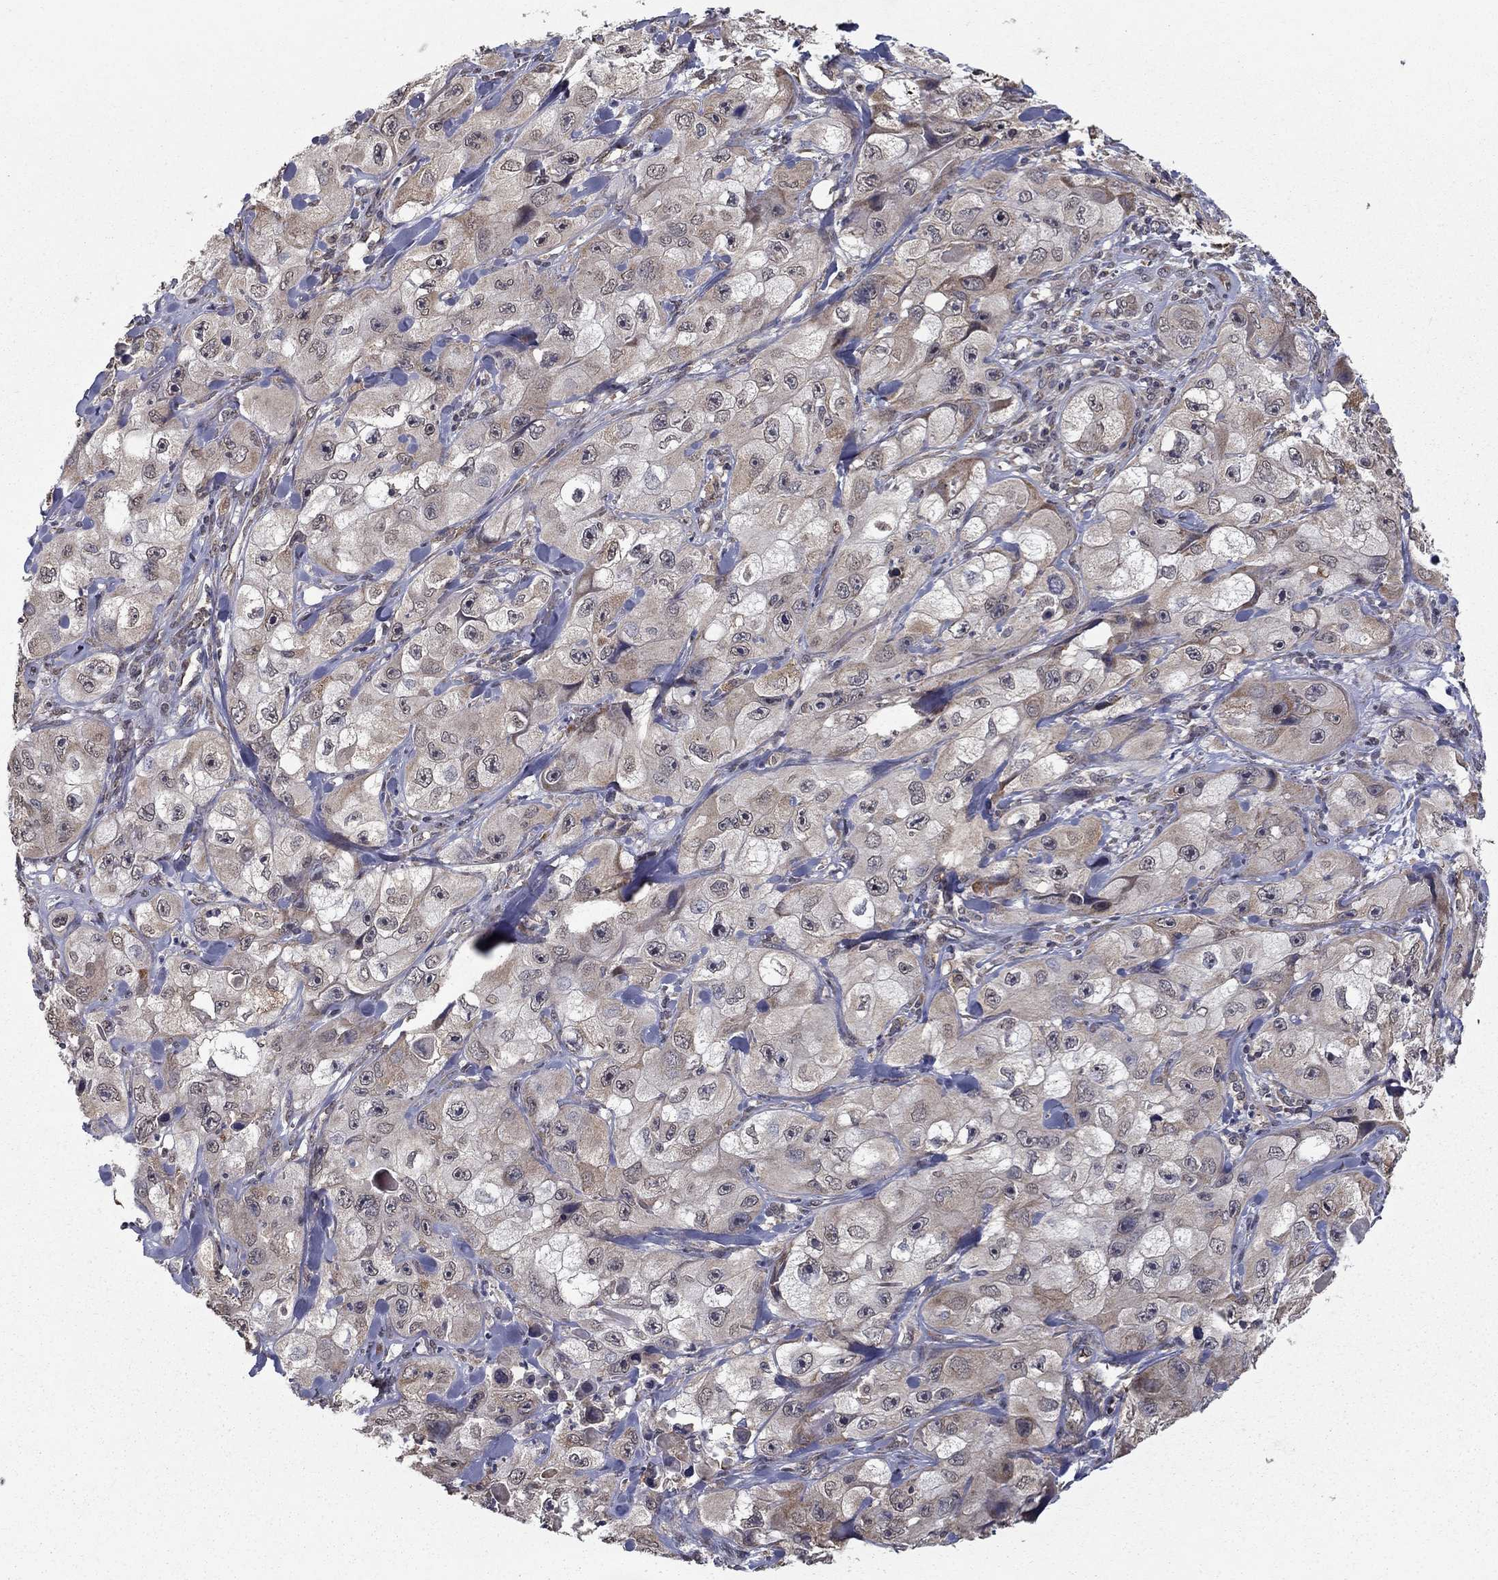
{"staining": {"intensity": "moderate", "quantity": "<25%", "location": "cytoplasmic/membranous"}, "tissue": "skin cancer", "cell_type": "Tumor cells", "image_type": "cancer", "snomed": [{"axis": "morphology", "description": "Squamous cell carcinoma, NOS"}, {"axis": "topography", "description": "Skin"}, {"axis": "topography", "description": "Subcutis"}], "caption": "Immunohistochemistry (IHC) of human squamous cell carcinoma (skin) demonstrates low levels of moderate cytoplasmic/membranous staining in approximately <25% of tumor cells. Using DAB (brown) and hematoxylin (blue) stains, captured at high magnification using brightfield microscopy.", "gene": "SLC2A13", "patient": {"sex": "male", "age": 73}}